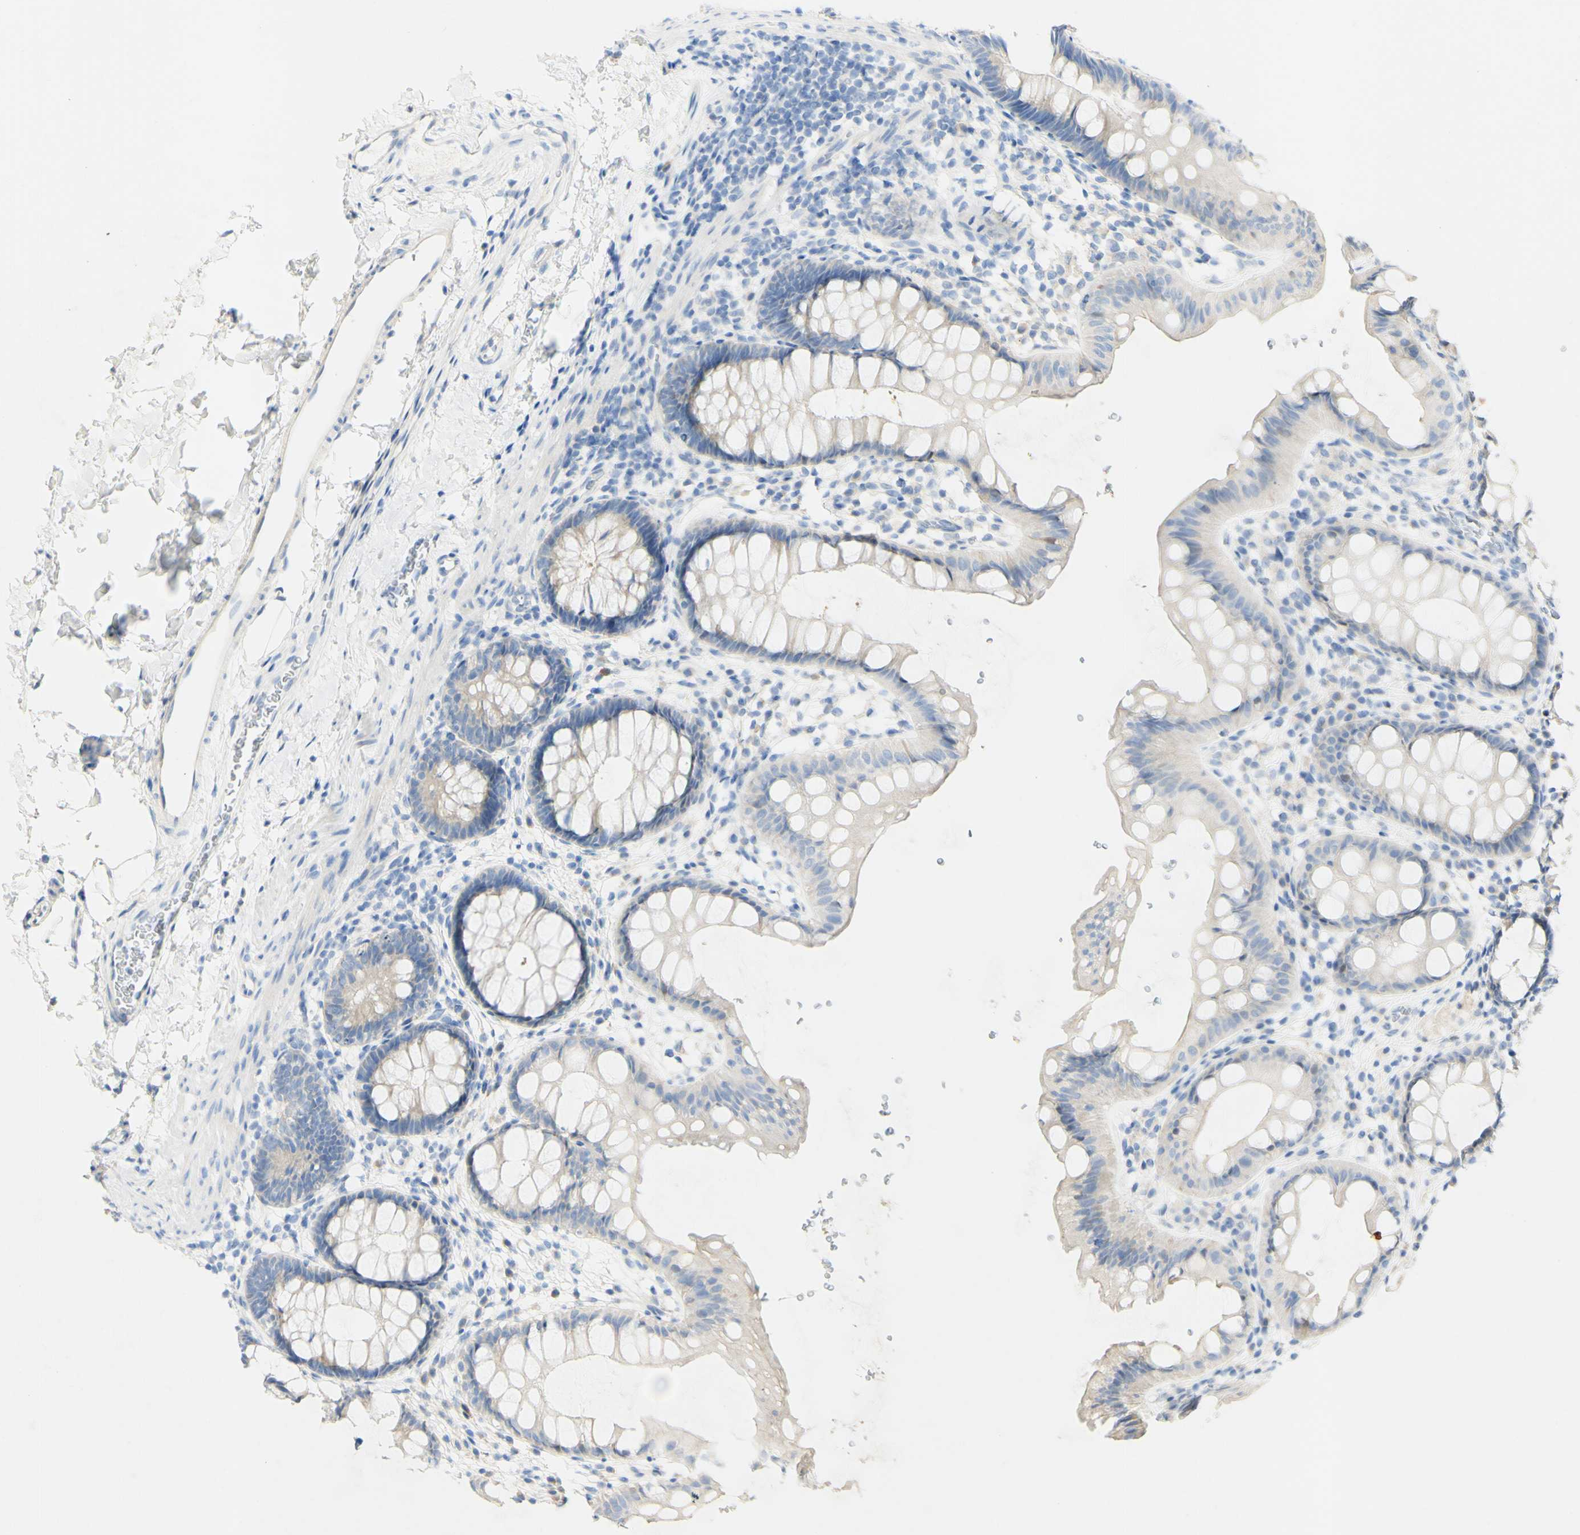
{"staining": {"intensity": "weak", "quantity": "25%-75%", "location": "cytoplasmic/membranous"}, "tissue": "rectum", "cell_type": "Glandular cells", "image_type": "normal", "snomed": [{"axis": "morphology", "description": "Normal tissue, NOS"}, {"axis": "topography", "description": "Rectum"}], "caption": "Glandular cells reveal low levels of weak cytoplasmic/membranous staining in about 25%-75% of cells in unremarkable rectum. The protein is shown in brown color, while the nuclei are stained blue.", "gene": "FGF4", "patient": {"sex": "female", "age": 24}}